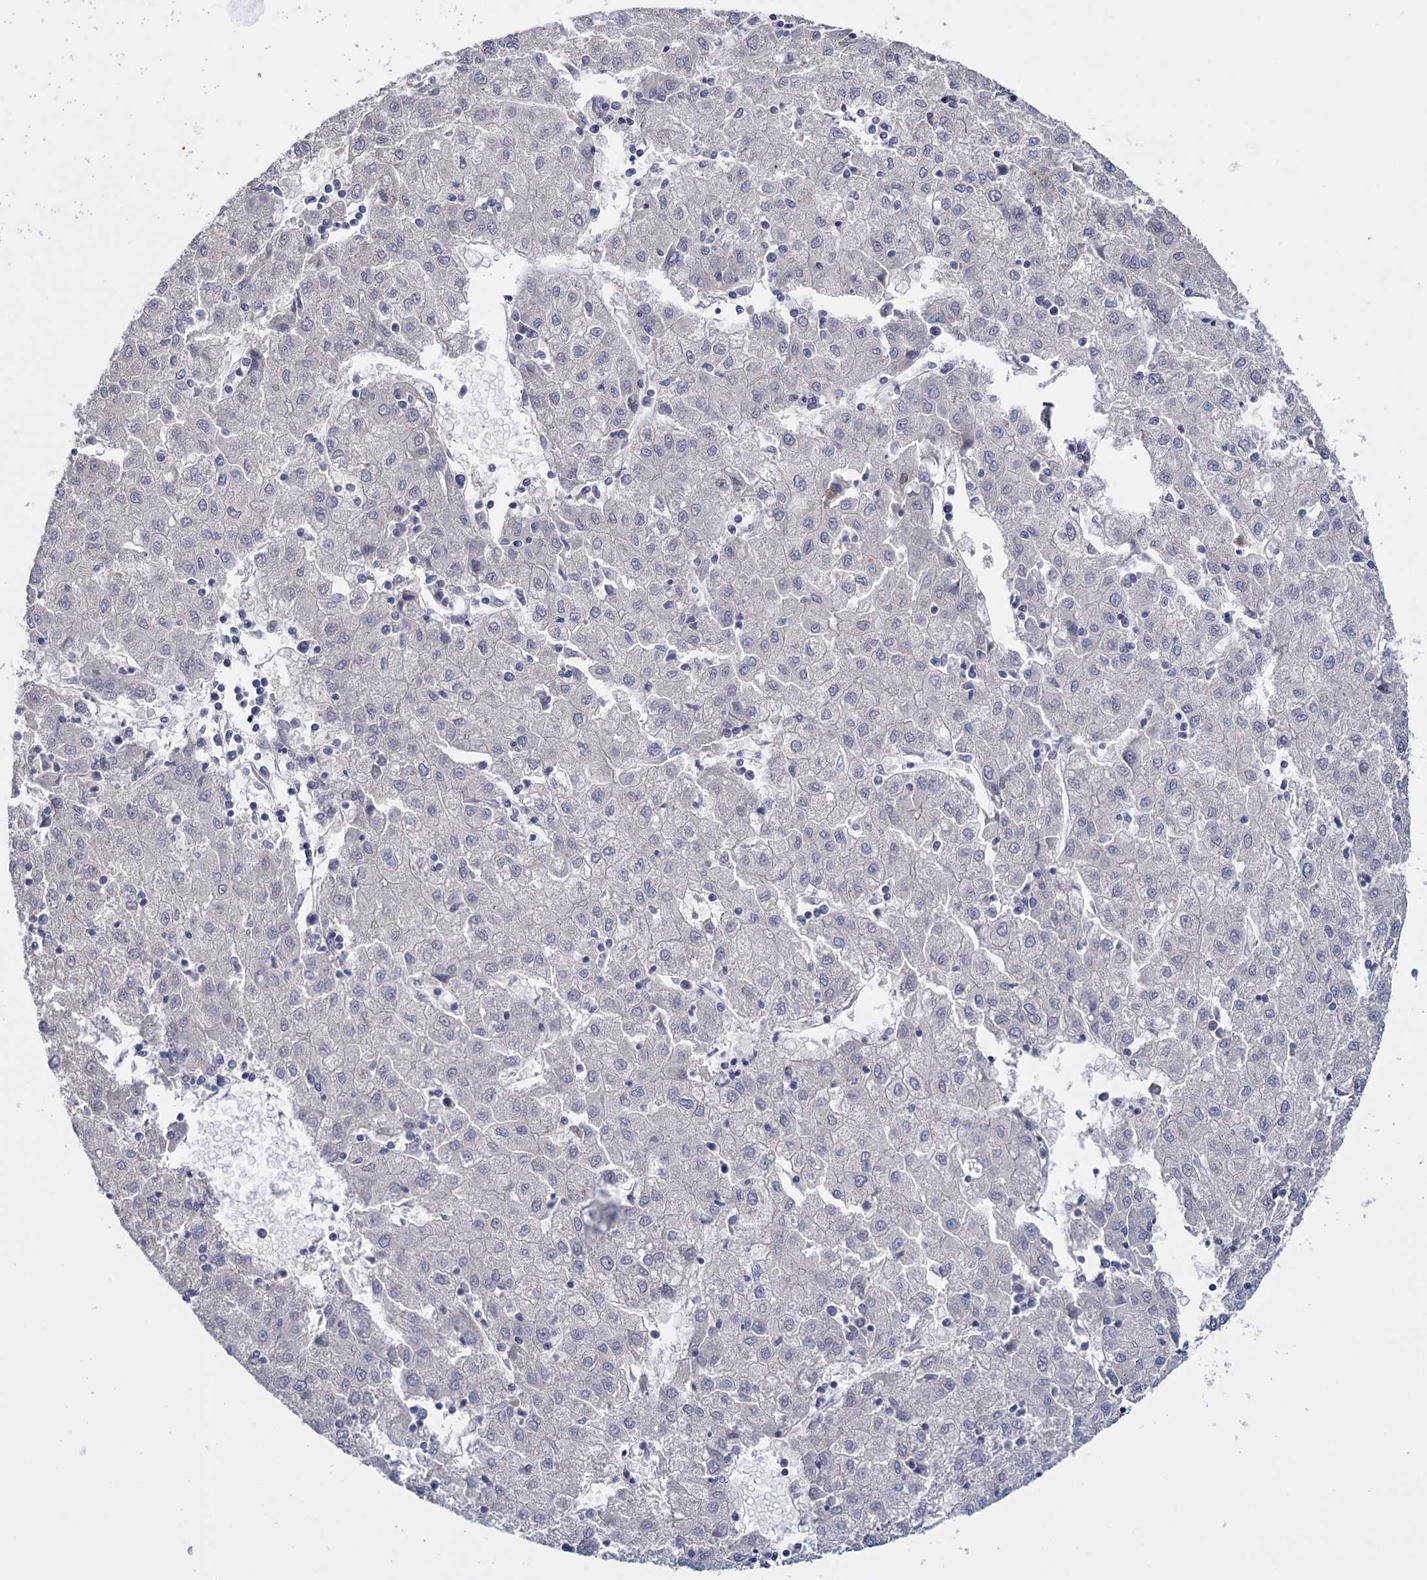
{"staining": {"intensity": "negative", "quantity": "none", "location": "none"}, "tissue": "liver cancer", "cell_type": "Tumor cells", "image_type": "cancer", "snomed": [{"axis": "morphology", "description": "Carcinoma, Hepatocellular, NOS"}, {"axis": "topography", "description": "Liver"}], "caption": "A histopathology image of liver cancer stained for a protein shows no brown staining in tumor cells.", "gene": "GSTM2", "patient": {"sex": "male", "age": 72}}